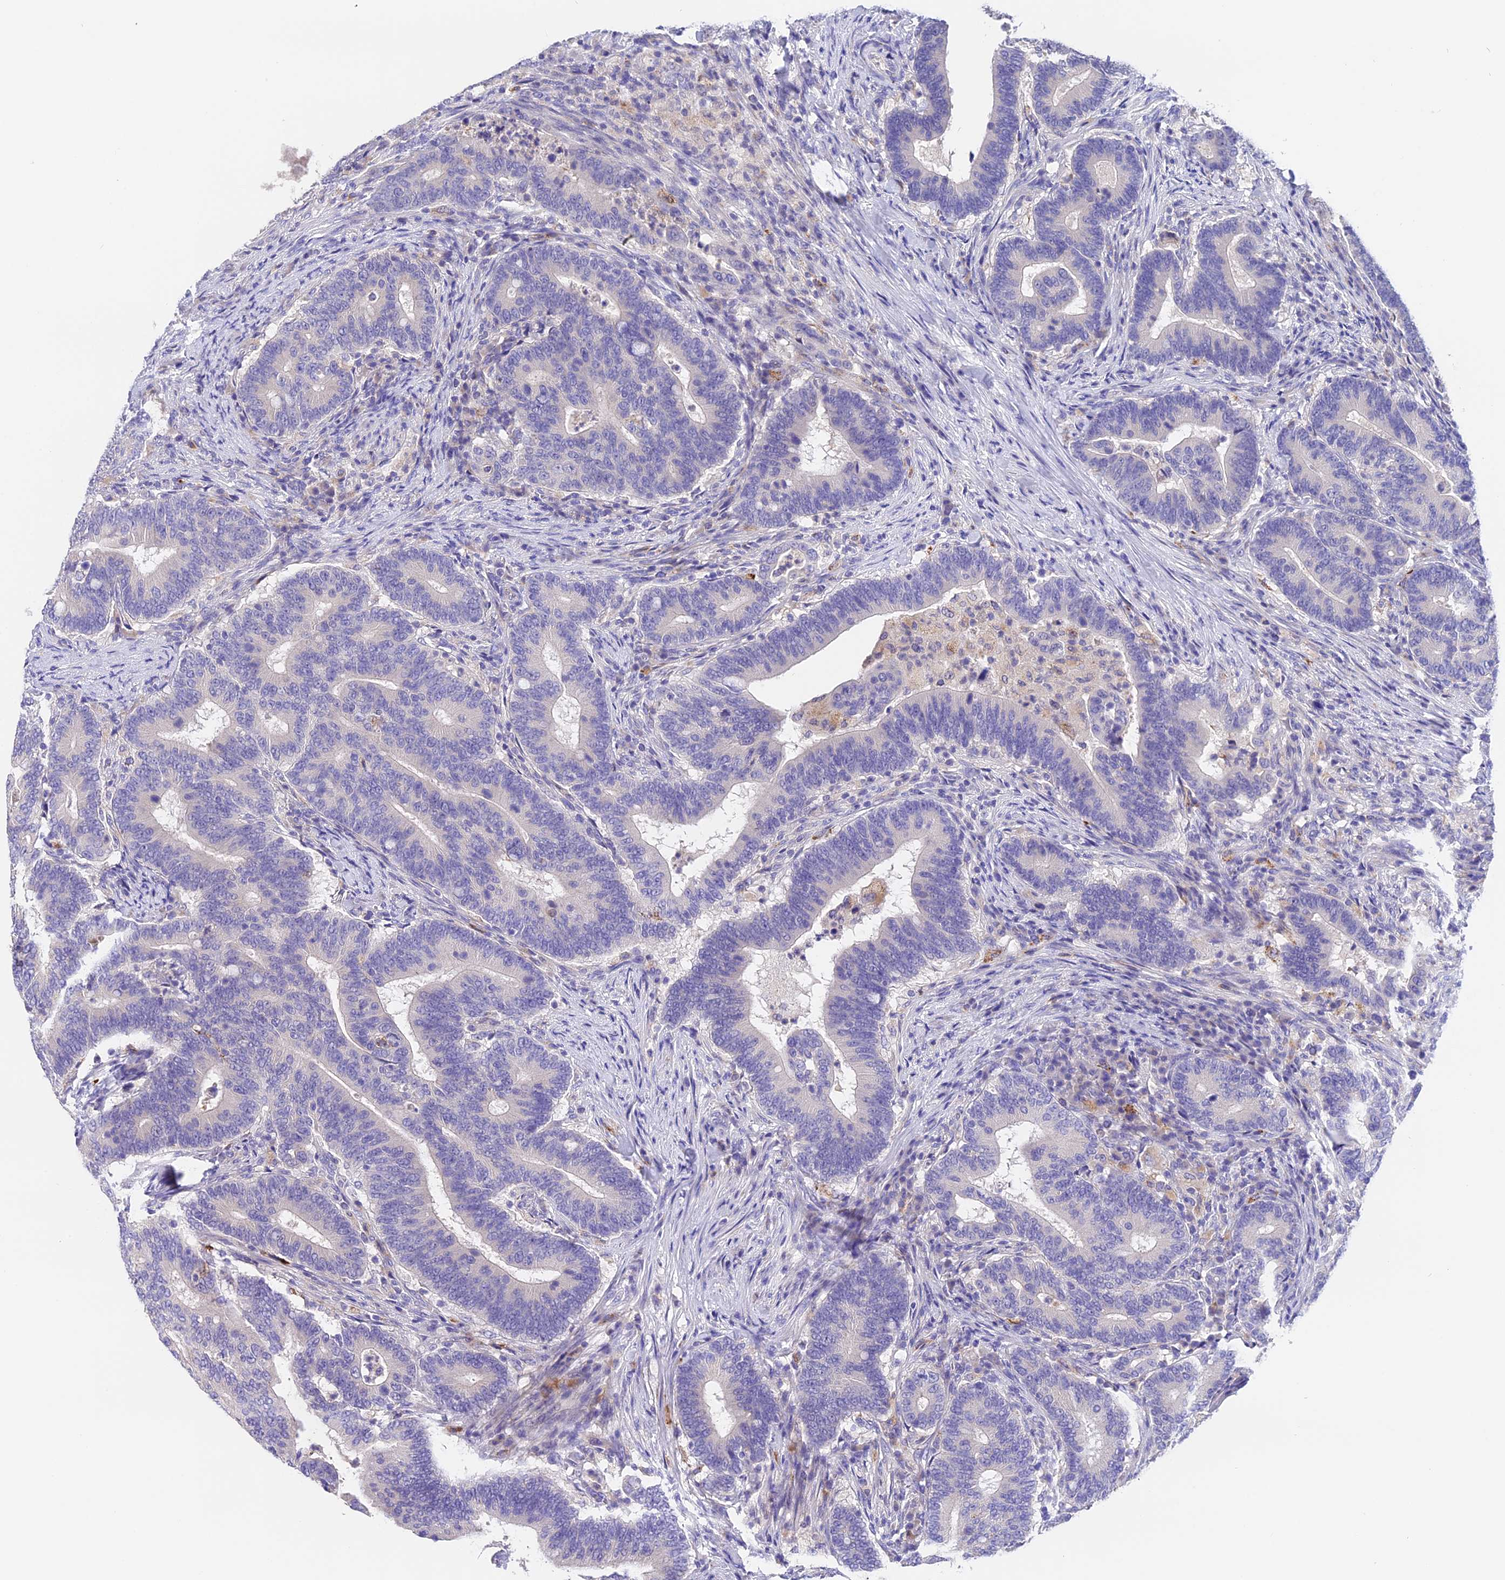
{"staining": {"intensity": "negative", "quantity": "none", "location": "none"}, "tissue": "colorectal cancer", "cell_type": "Tumor cells", "image_type": "cancer", "snomed": [{"axis": "morphology", "description": "Adenocarcinoma, NOS"}, {"axis": "topography", "description": "Colon"}], "caption": "There is no significant expression in tumor cells of colorectal cancer (adenocarcinoma).", "gene": "LYPD6", "patient": {"sex": "female", "age": 66}}